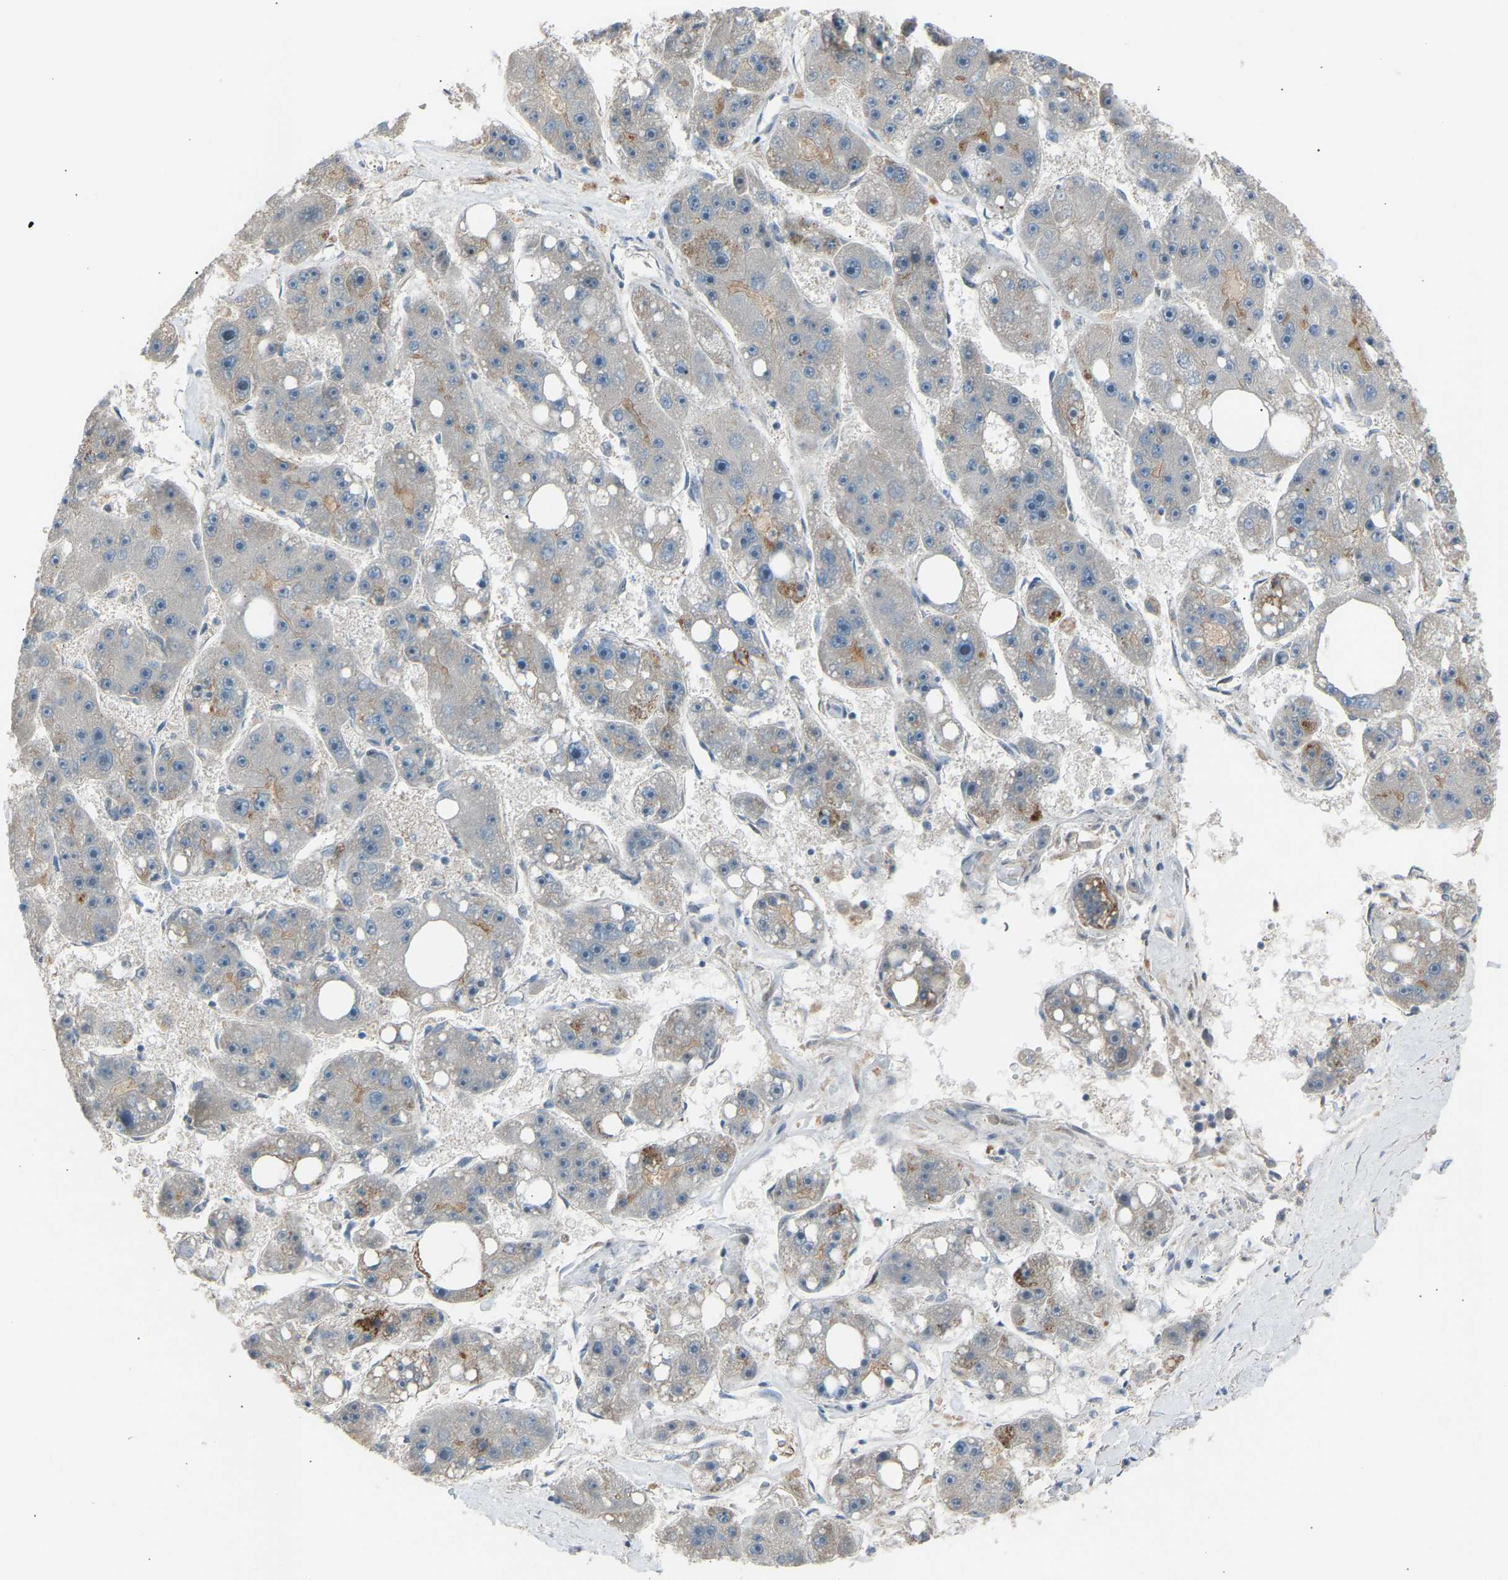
{"staining": {"intensity": "negative", "quantity": "none", "location": "none"}, "tissue": "liver cancer", "cell_type": "Tumor cells", "image_type": "cancer", "snomed": [{"axis": "morphology", "description": "Carcinoma, Hepatocellular, NOS"}, {"axis": "topography", "description": "Liver"}], "caption": "Immunohistochemical staining of human liver hepatocellular carcinoma shows no significant expression in tumor cells.", "gene": "VPS41", "patient": {"sex": "female", "age": 61}}